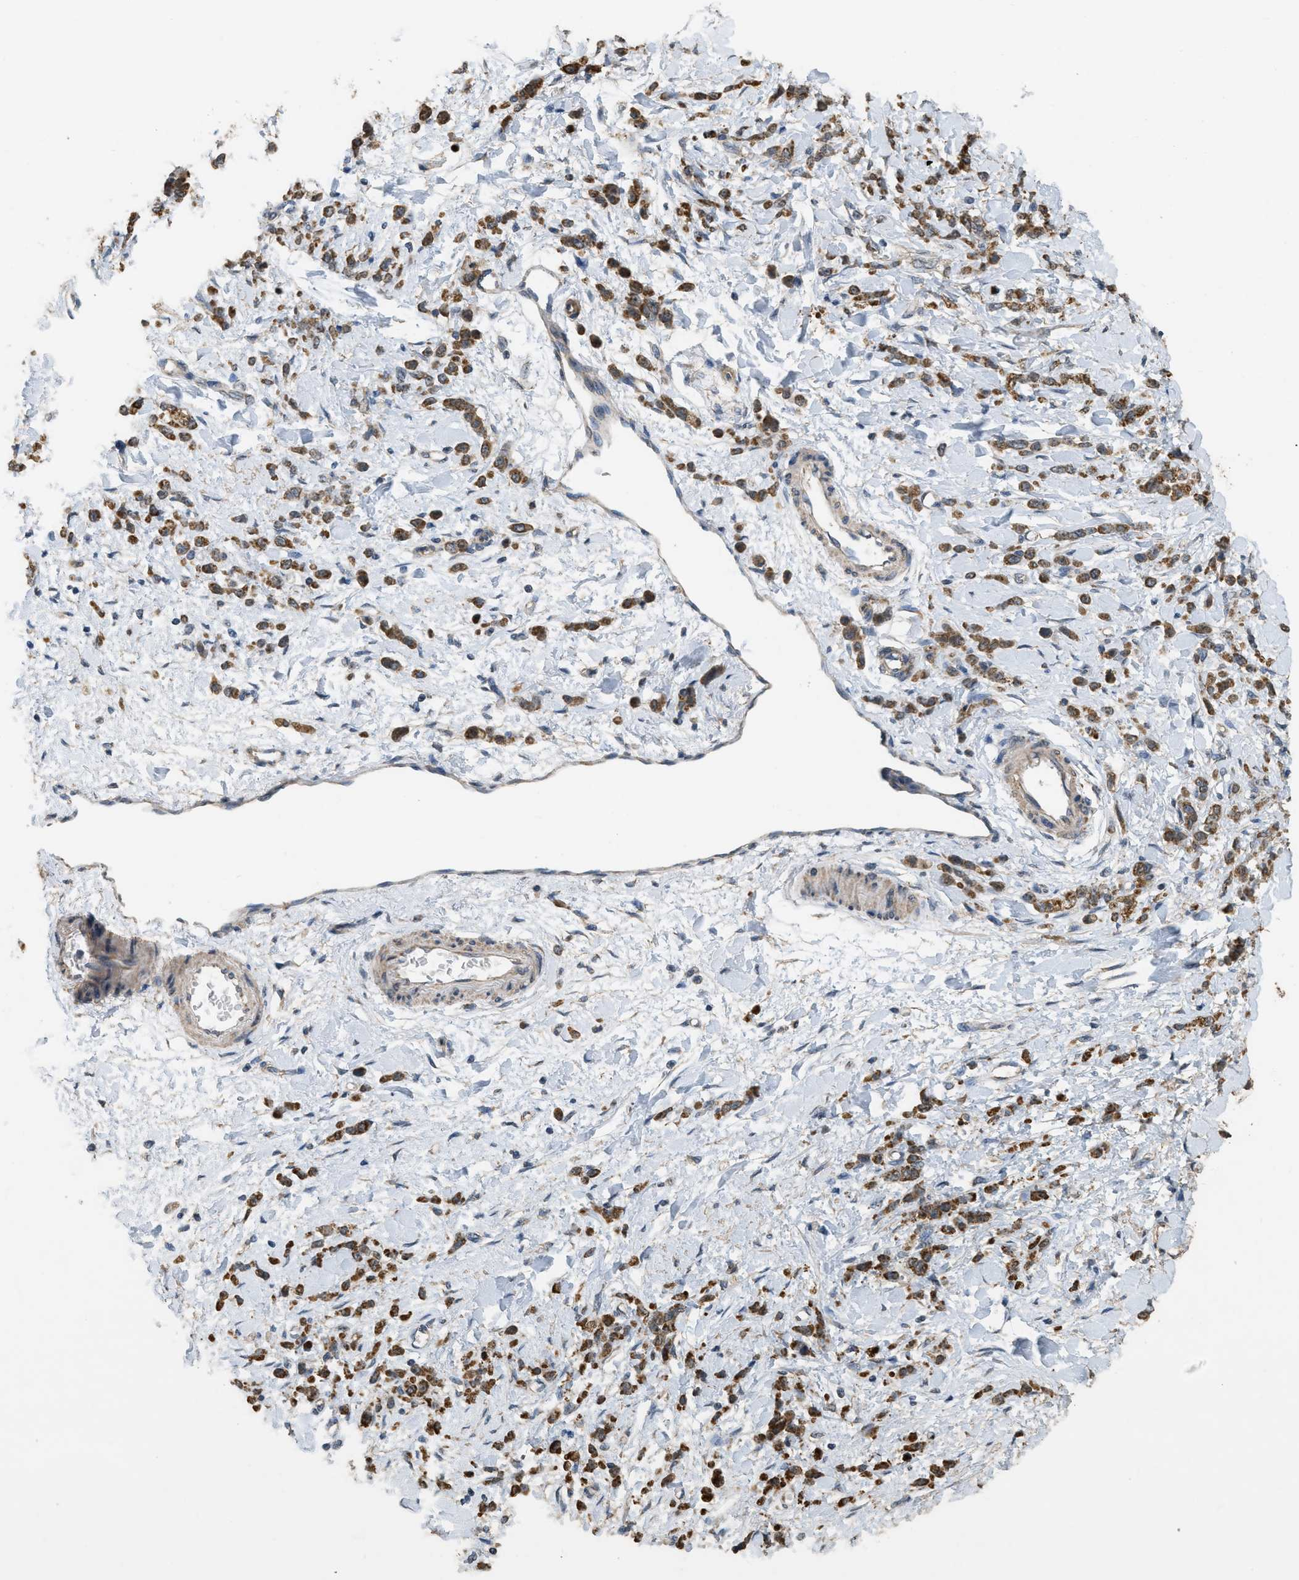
{"staining": {"intensity": "strong", "quantity": ">75%", "location": "cytoplasmic/membranous"}, "tissue": "stomach cancer", "cell_type": "Tumor cells", "image_type": "cancer", "snomed": [{"axis": "morphology", "description": "Normal tissue, NOS"}, {"axis": "morphology", "description": "Adenocarcinoma, NOS"}, {"axis": "topography", "description": "Stomach"}], "caption": "DAB immunohistochemical staining of human adenocarcinoma (stomach) shows strong cytoplasmic/membranous protein expression in approximately >75% of tumor cells.", "gene": "KCNA4", "patient": {"sex": "male", "age": 82}}